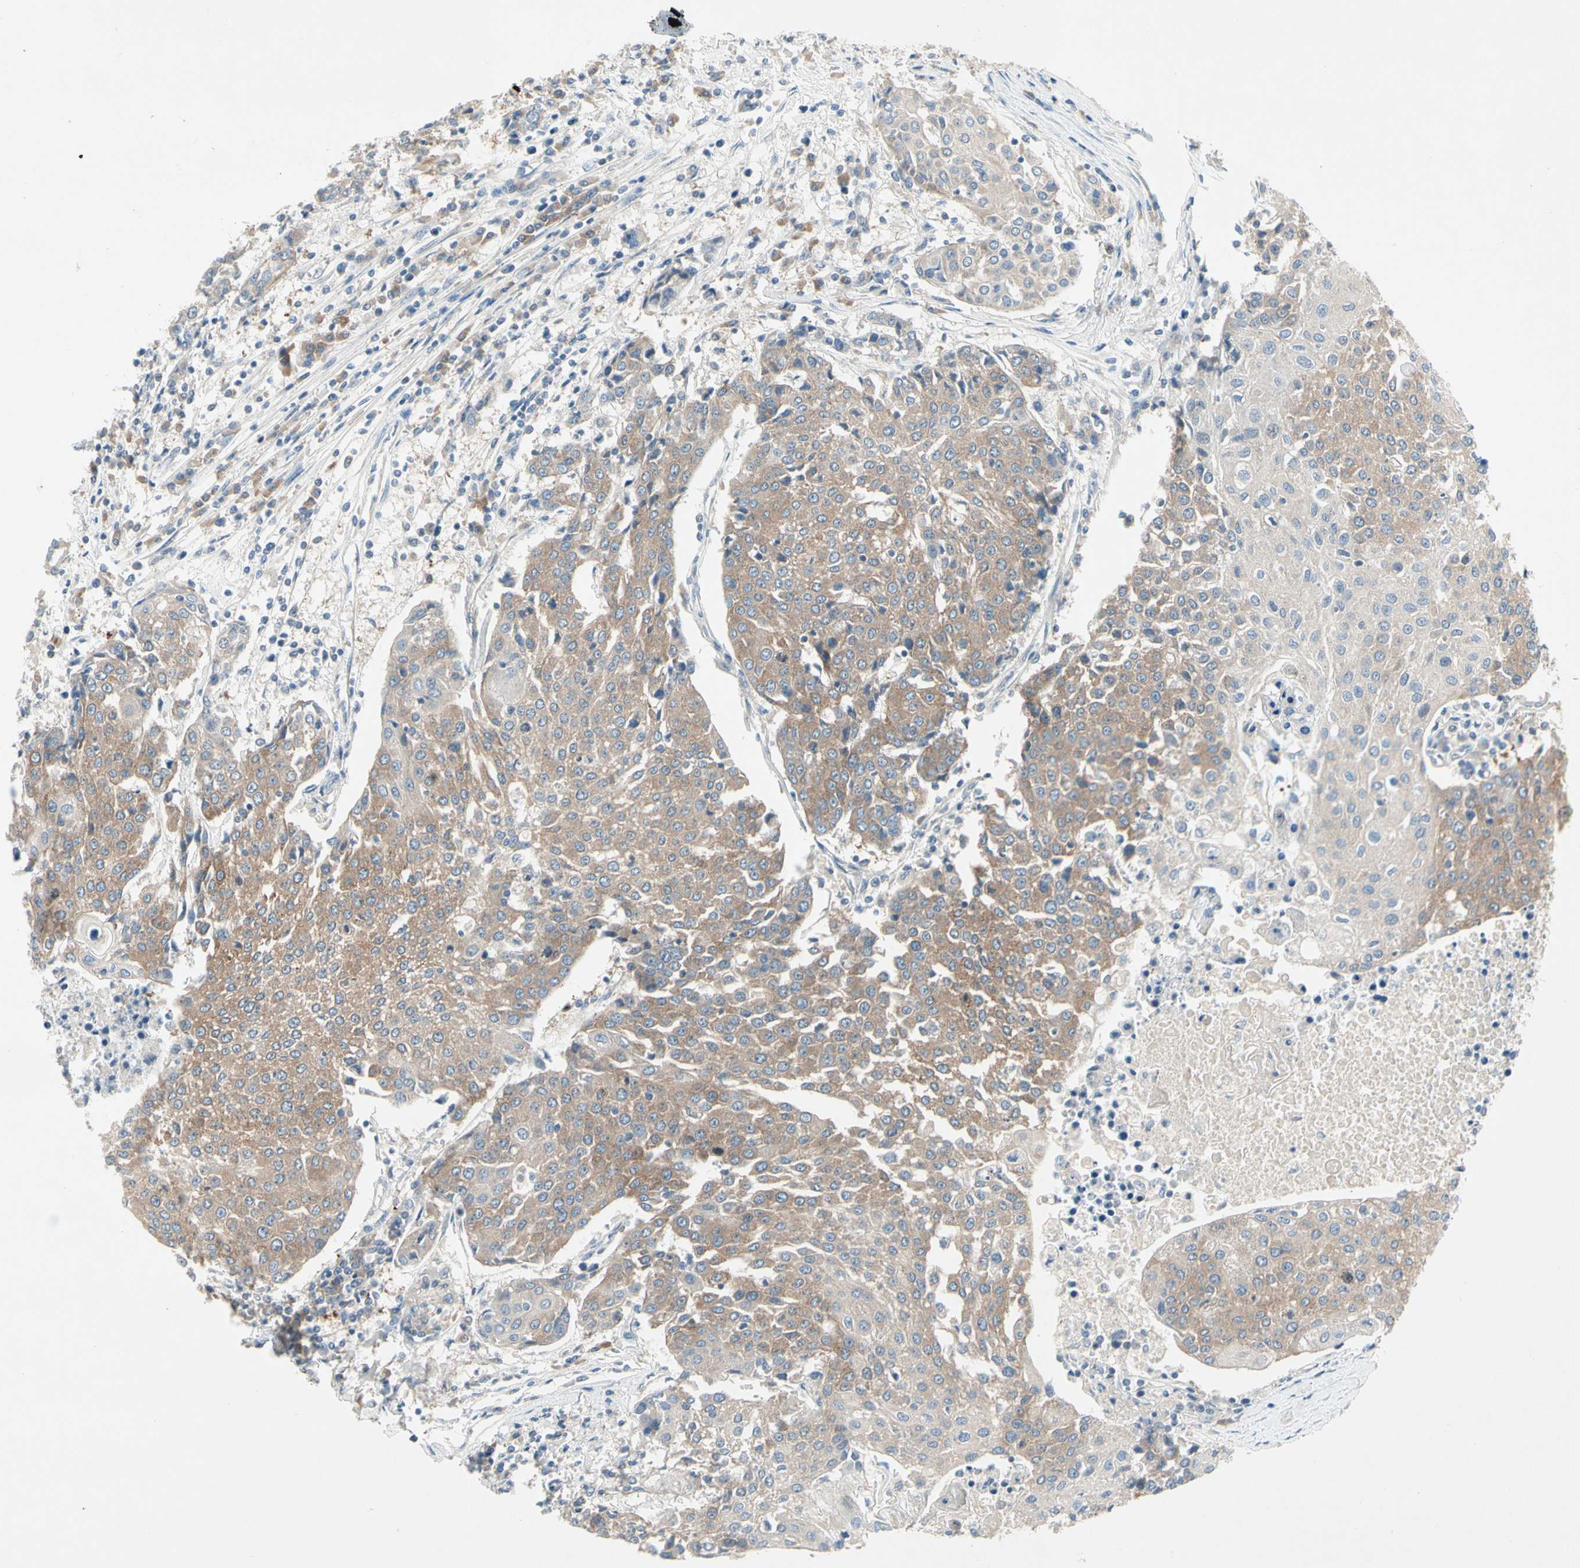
{"staining": {"intensity": "moderate", "quantity": ">75%", "location": "cytoplasmic/membranous"}, "tissue": "urothelial cancer", "cell_type": "Tumor cells", "image_type": "cancer", "snomed": [{"axis": "morphology", "description": "Urothelial carcinoma, High grade"}, {"axis": "topography", "description": "Urinary bladder"}], "caption": "Urothelial cancer was stained to show a protein in brown. There is medium levels of moderate cytoplasmic/membranous positivity in about >75% of tumor cells.", "gene": "IL1R1", "patient": {"sex": "female", "age": 85}}